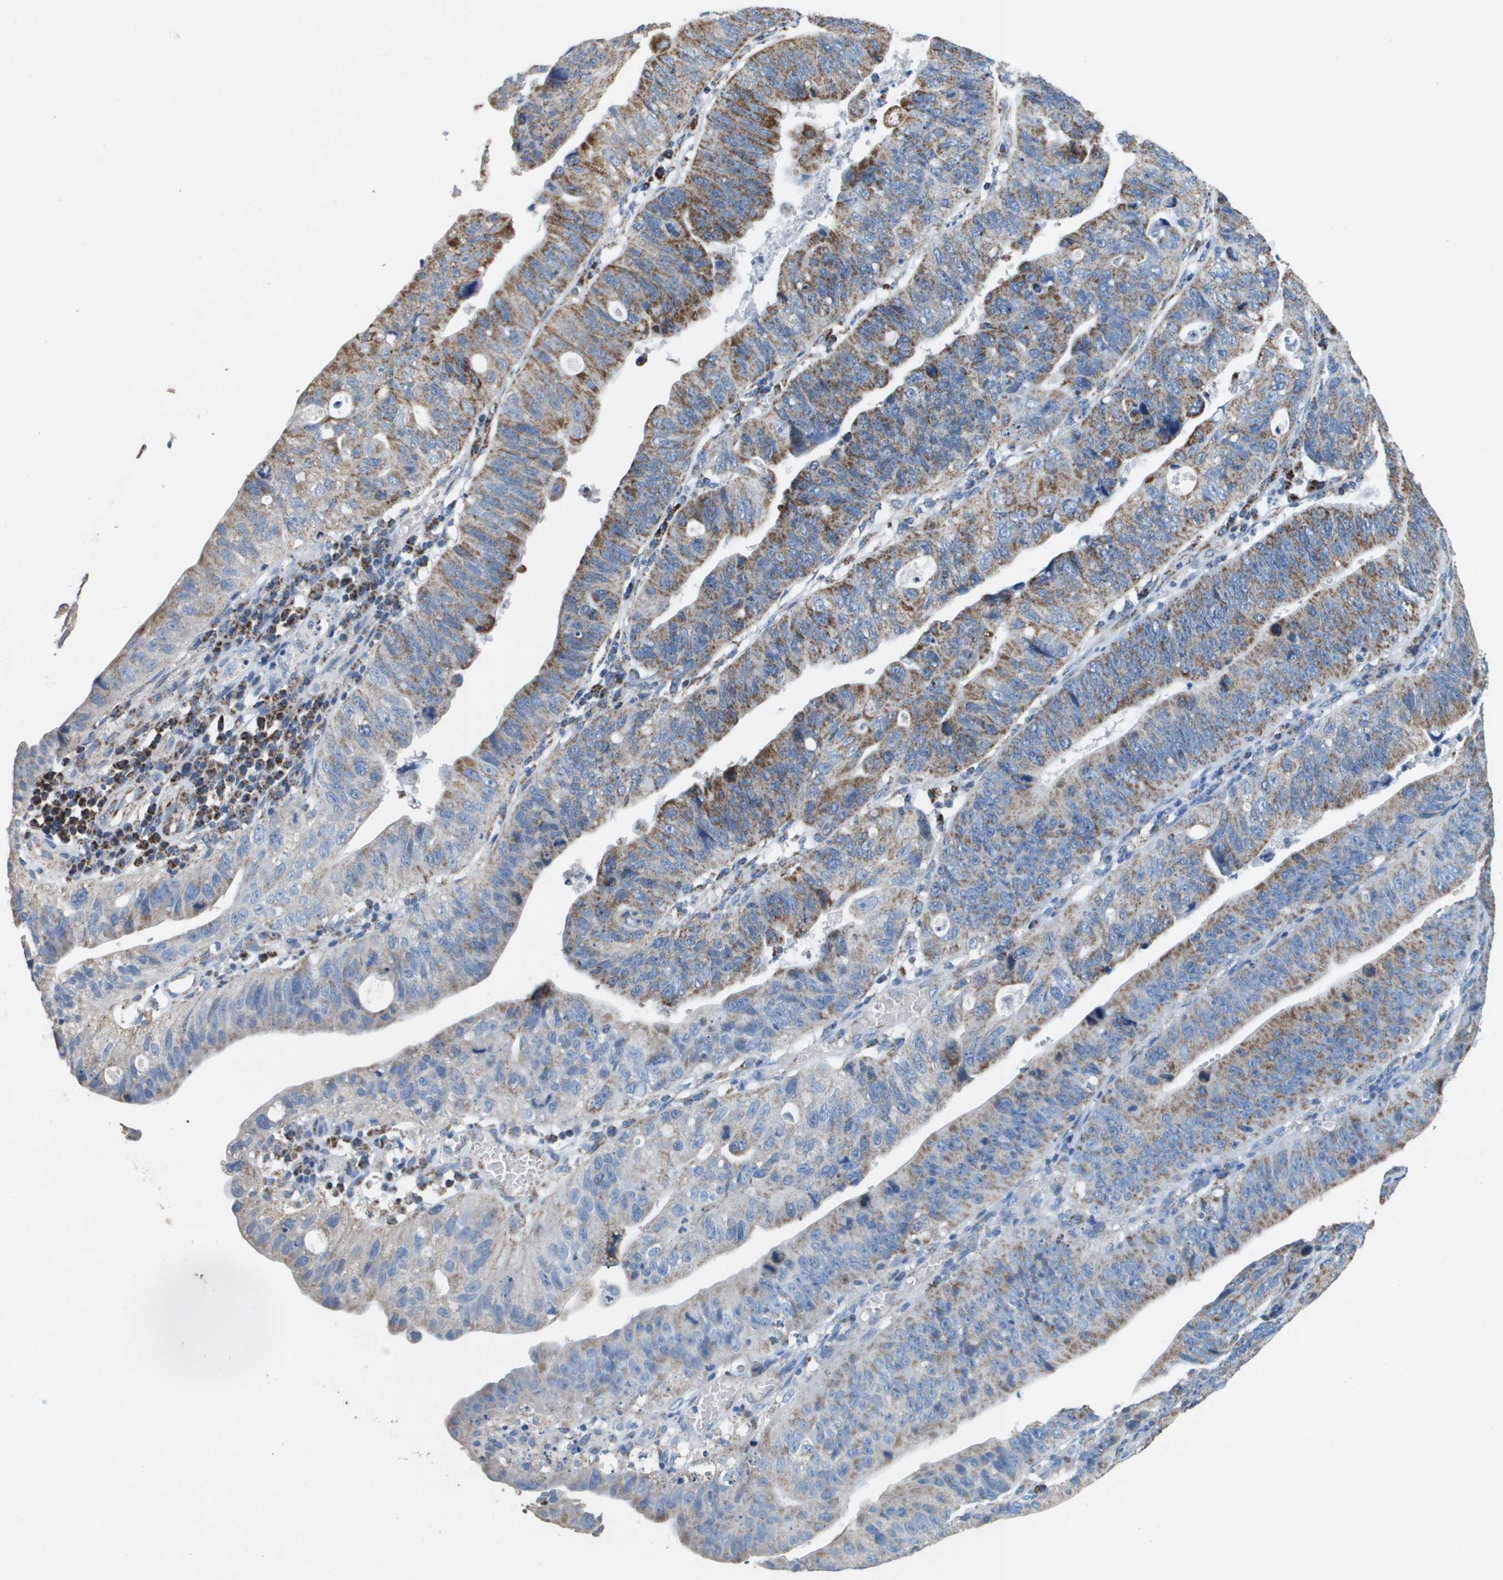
{"staining": {"intensity": "moderate", "quantity": ">75%", "location": "cytoplasmic/membranous"}, "tissue": "stomach cancer", "cell_type": "Tumor cells", "image_type": "cancer", "snomed": [{"axis": "morphology", "description": "Adenocarcinoma, NOS"}, {"axis": "topography", "description": "Stomach"}], "caption": "This image reveals IHC staining of stomach cancer (adenocarcinoma), with medium moderate cytoplasmic/membranous expression in approximately >75% of tumor cells.", "gene": "ATP5F1B", "patient": {"sex": "male", "age": 59}}